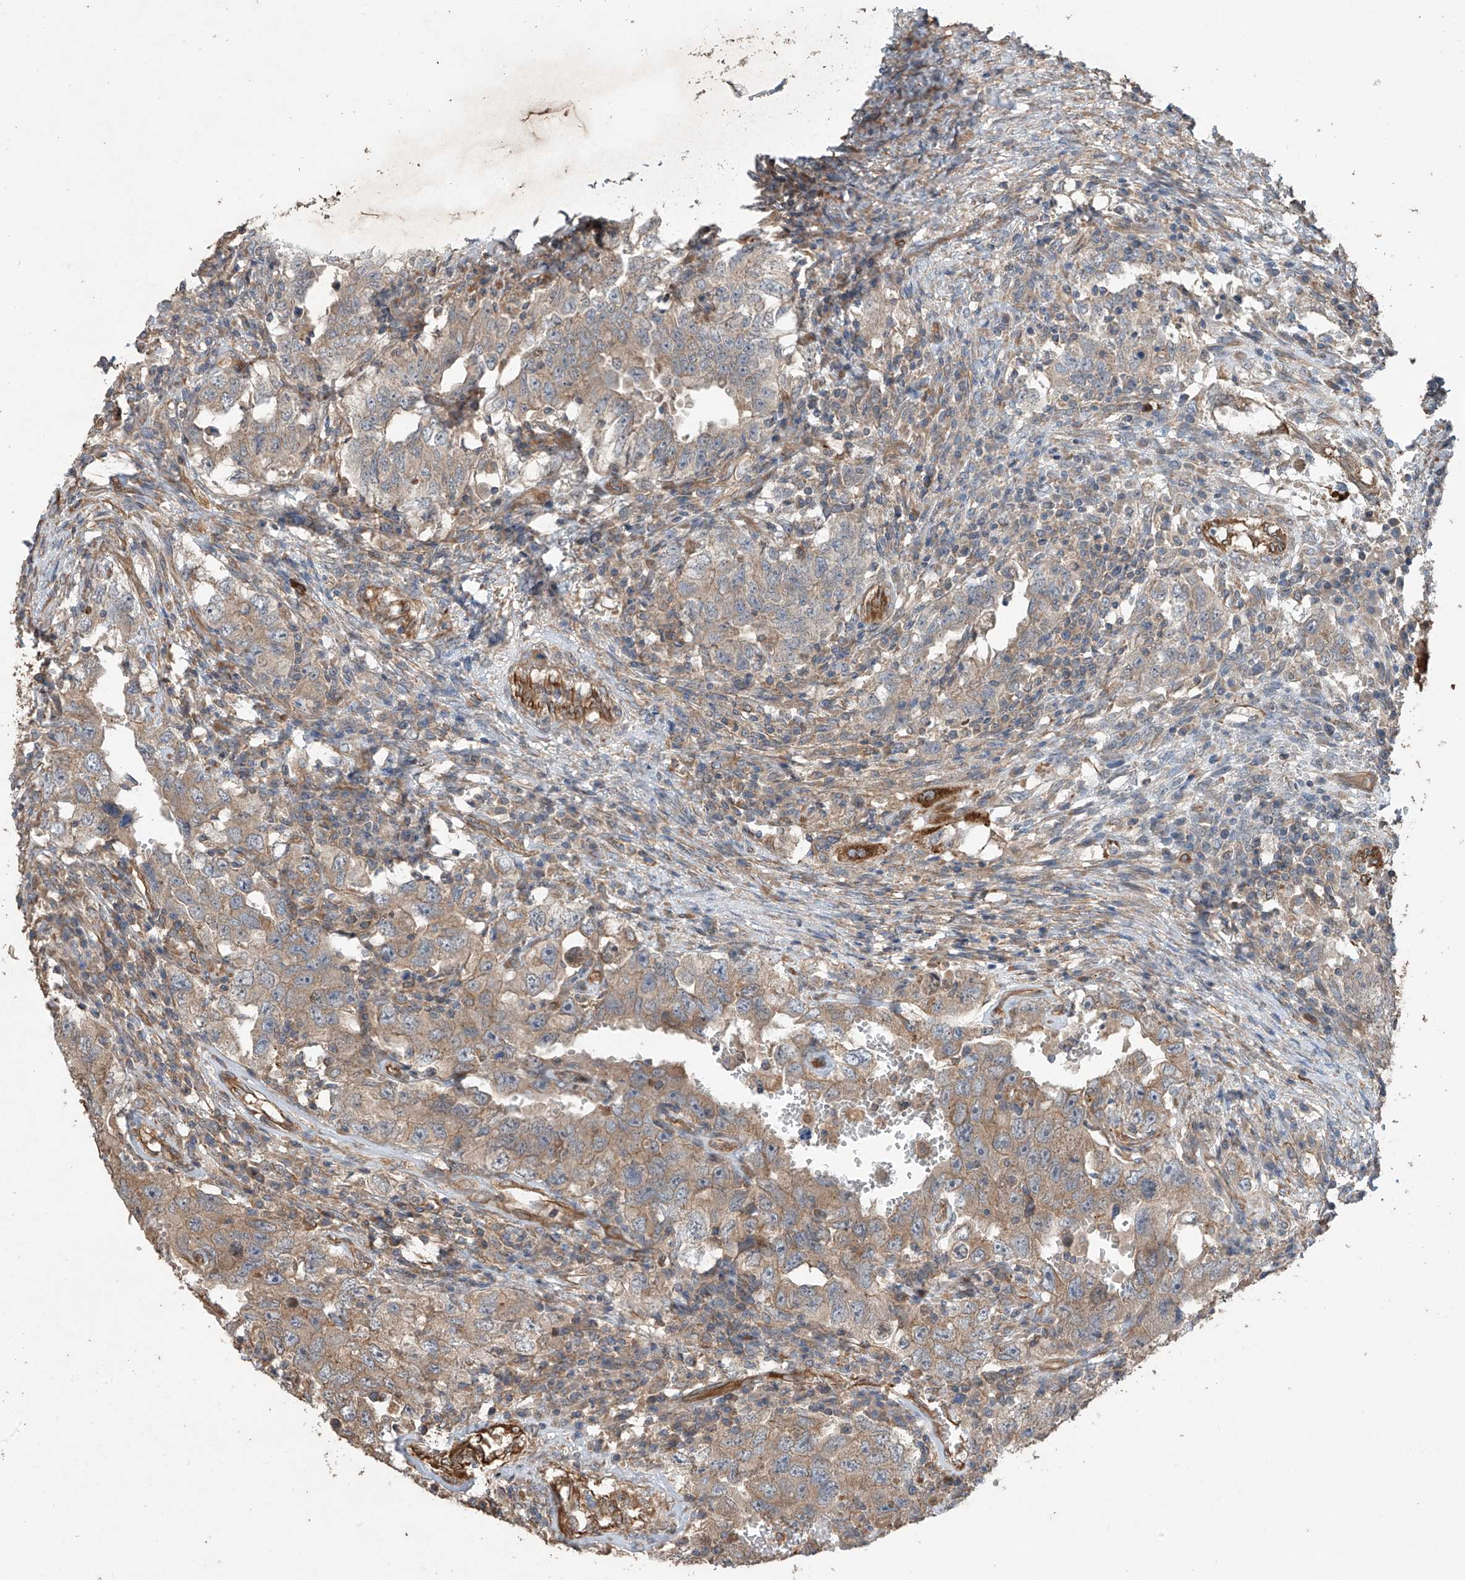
{"staining": {"intensity": "moderate", "quantity": "25%-75%", "location": "cytoplasmic/membranous"}, "tissue": "testis cancer", "cell_type": "Tumor cells", "image_type": "cancer", "snomed": [{"axis": "morphology", "description": "Carcinoma, Embryonal, NOS"}, {"axis": "topography", "description": "Testis"}], "caption": "A brown stain shows moderate cytoplasmic/membranous staining of a protein in human testis cancer tumor cells.", "gene": "AGBL5", "patient": {"sex": "male", "age": 26}}